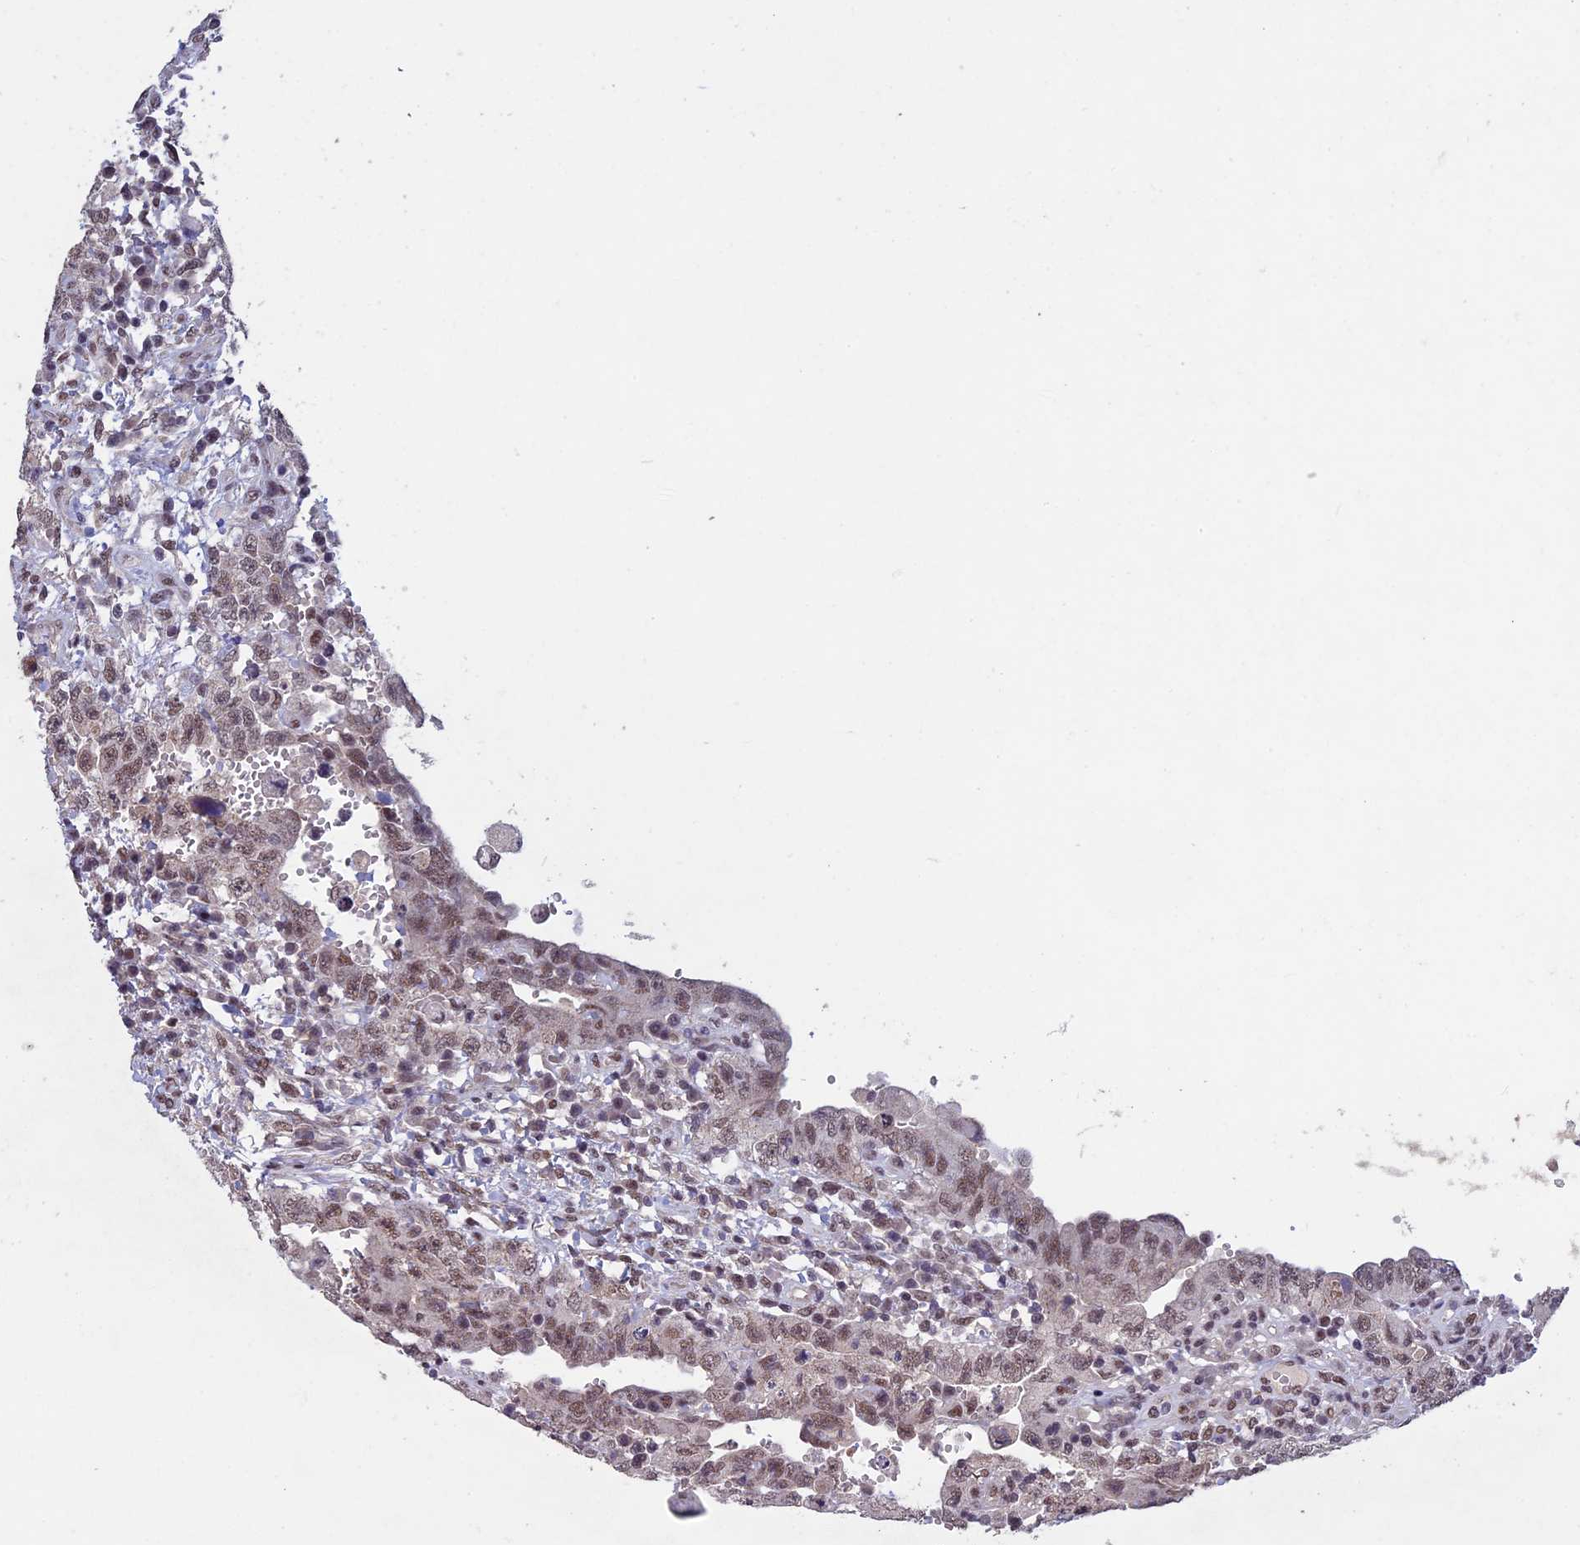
{"staining": {"intensity": "weak", "quantity": ">75%", "location": "nuclear"}, "tissue": "testis cancer", "cell_type": "Tumor cells", "image_type": "cancer", "snomed": [{"axis": "morphology", "description": "Carcinoma, Embryonal, NOS"}, {"axis": "topography", "description": "Testis"}], "caption": "This is a photomicrograph of immunohistochemistry (IHC) staining of testis embryonal carcinoma, which shows weak expression in the nuclear of tumor cells.", "gene": "RNF40", "patient": {"sex": "male", "age": 26}}